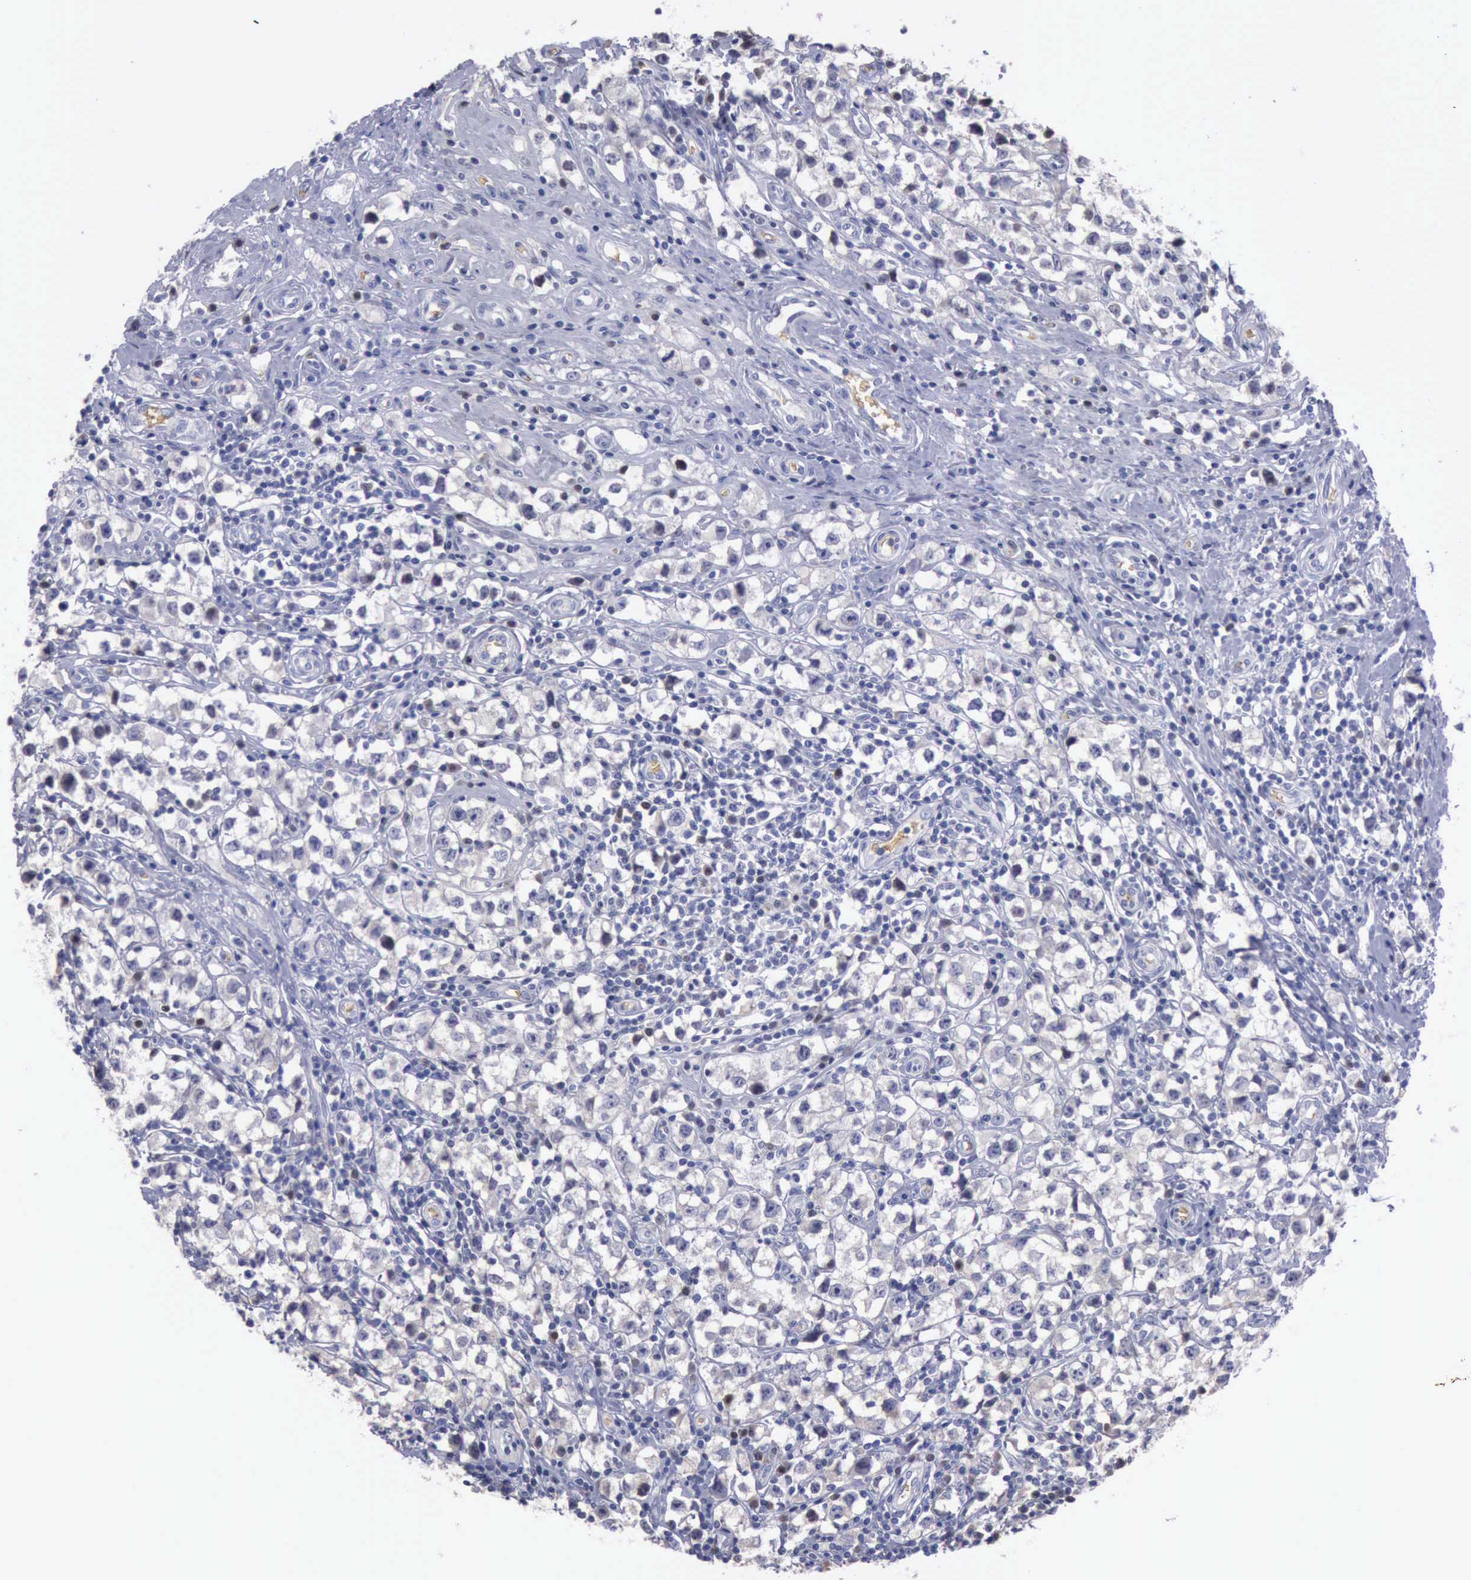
{"staining": {"intensity": "negative", "quantity": "none", "location": "none"}, "tissue": "testis cancer", "cell_type": "Tumor cells", "image_type": "cancer", "snomed": [{"axis": "morphology", "description": "Seminoma, NOS"}, {"axis": "topography", "description": "Testis"}], "caption": "Testis cancer (seminoma) was stained to show a protein in brown. There is no significant staining in tumor cells.", "gene": "CEP128", "patient": {"sex": "male", "age": 35}}